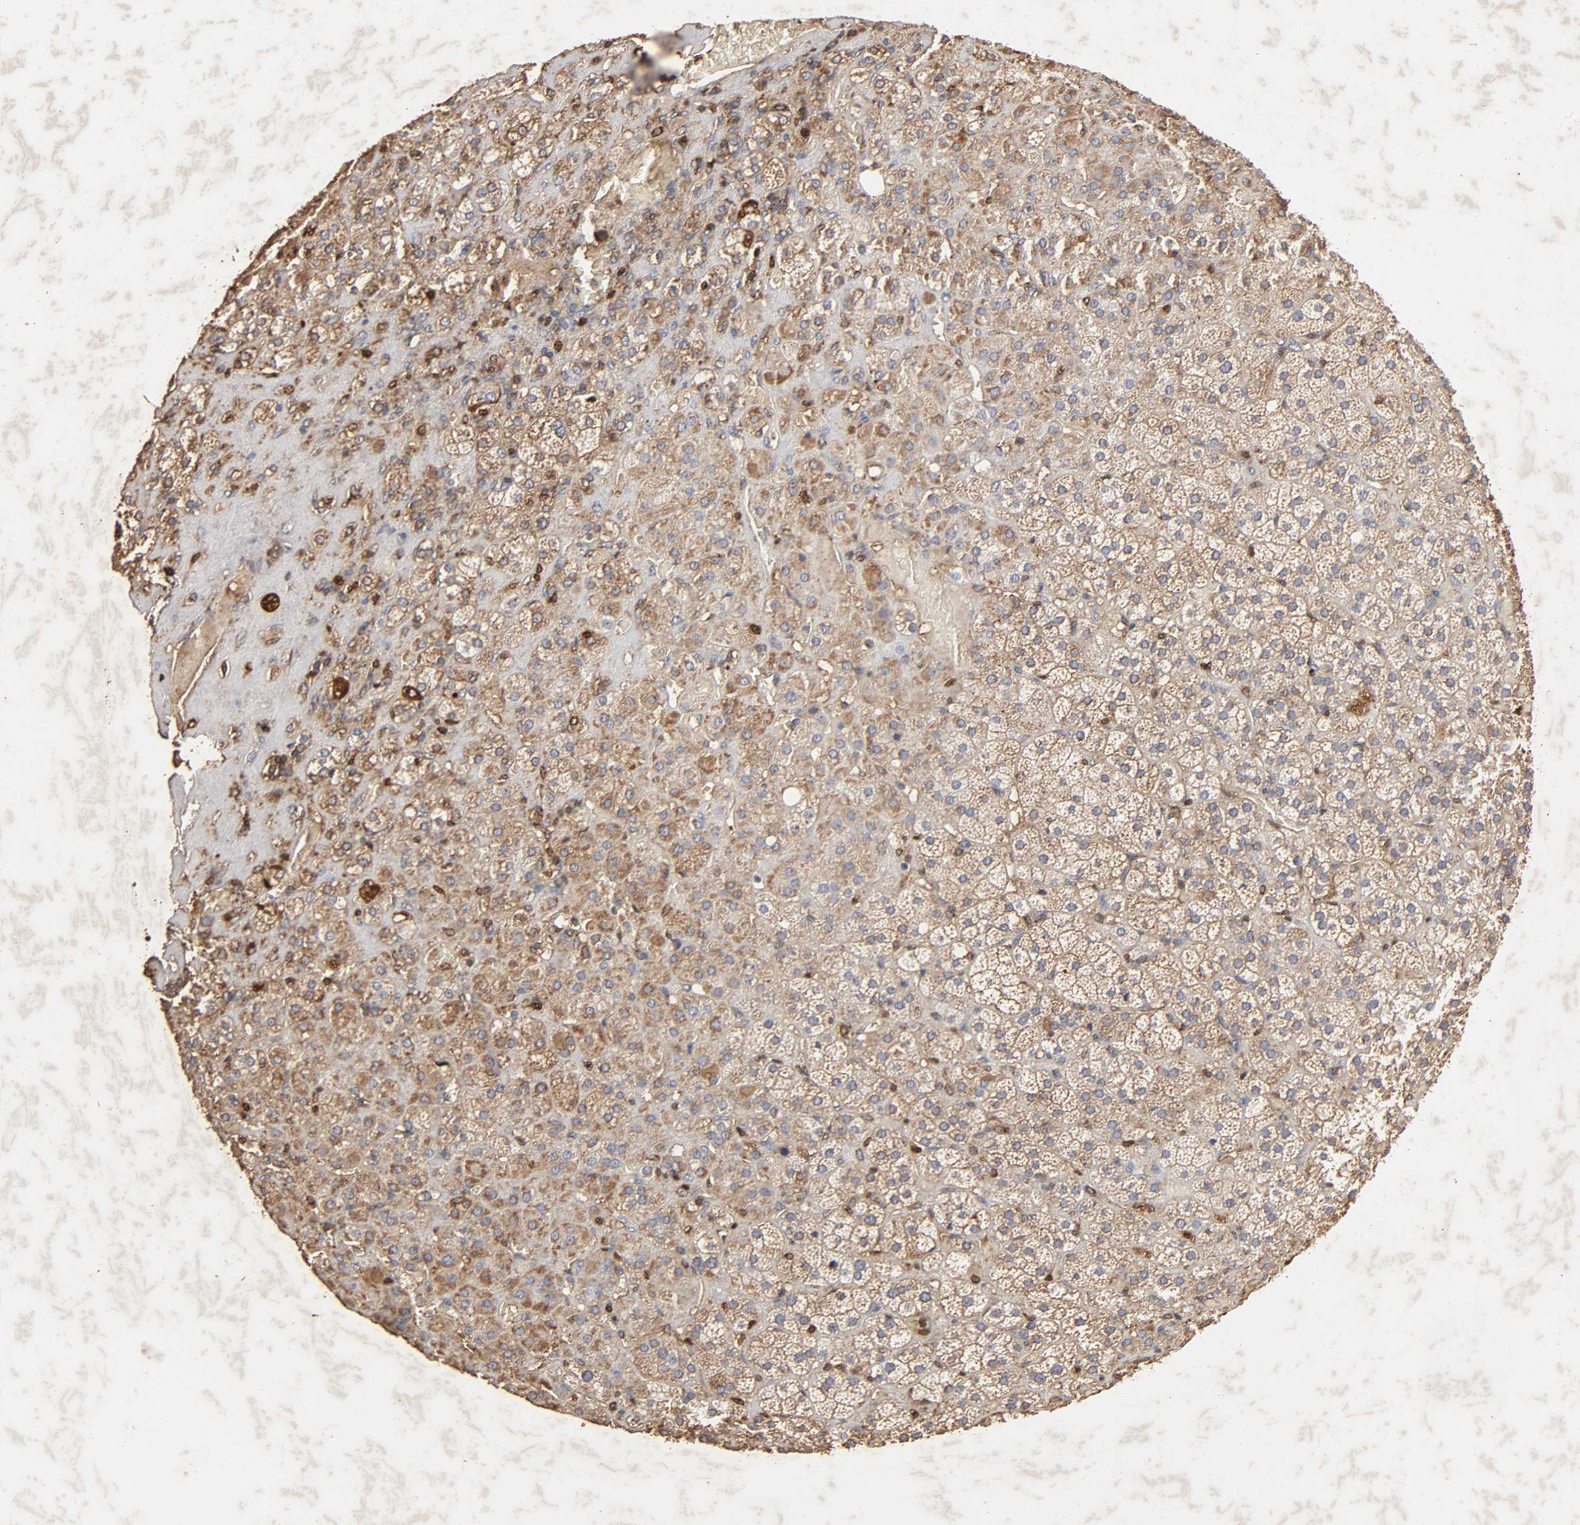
{"staining": {"intensity": "moderate", "quantity": ">75%", "location": "cytoplasmic/membranous"}, "tissue": "adrenal gland", "cell_type": "Glandular cells", "image_type": "normal", "snomed": [{"axis": "morphology", "description": "Normal tissue, NOS"}, {"axis": "topography", "description": "Adrenal gland"}], "caption": "Protein expression analysis of normal human adrenal gland reveals moderate cytoplasmic/membranous expression in about >75% of glandular cells.", "gene": "CYCS", "patient": {"sex": "female", "age": 71}}